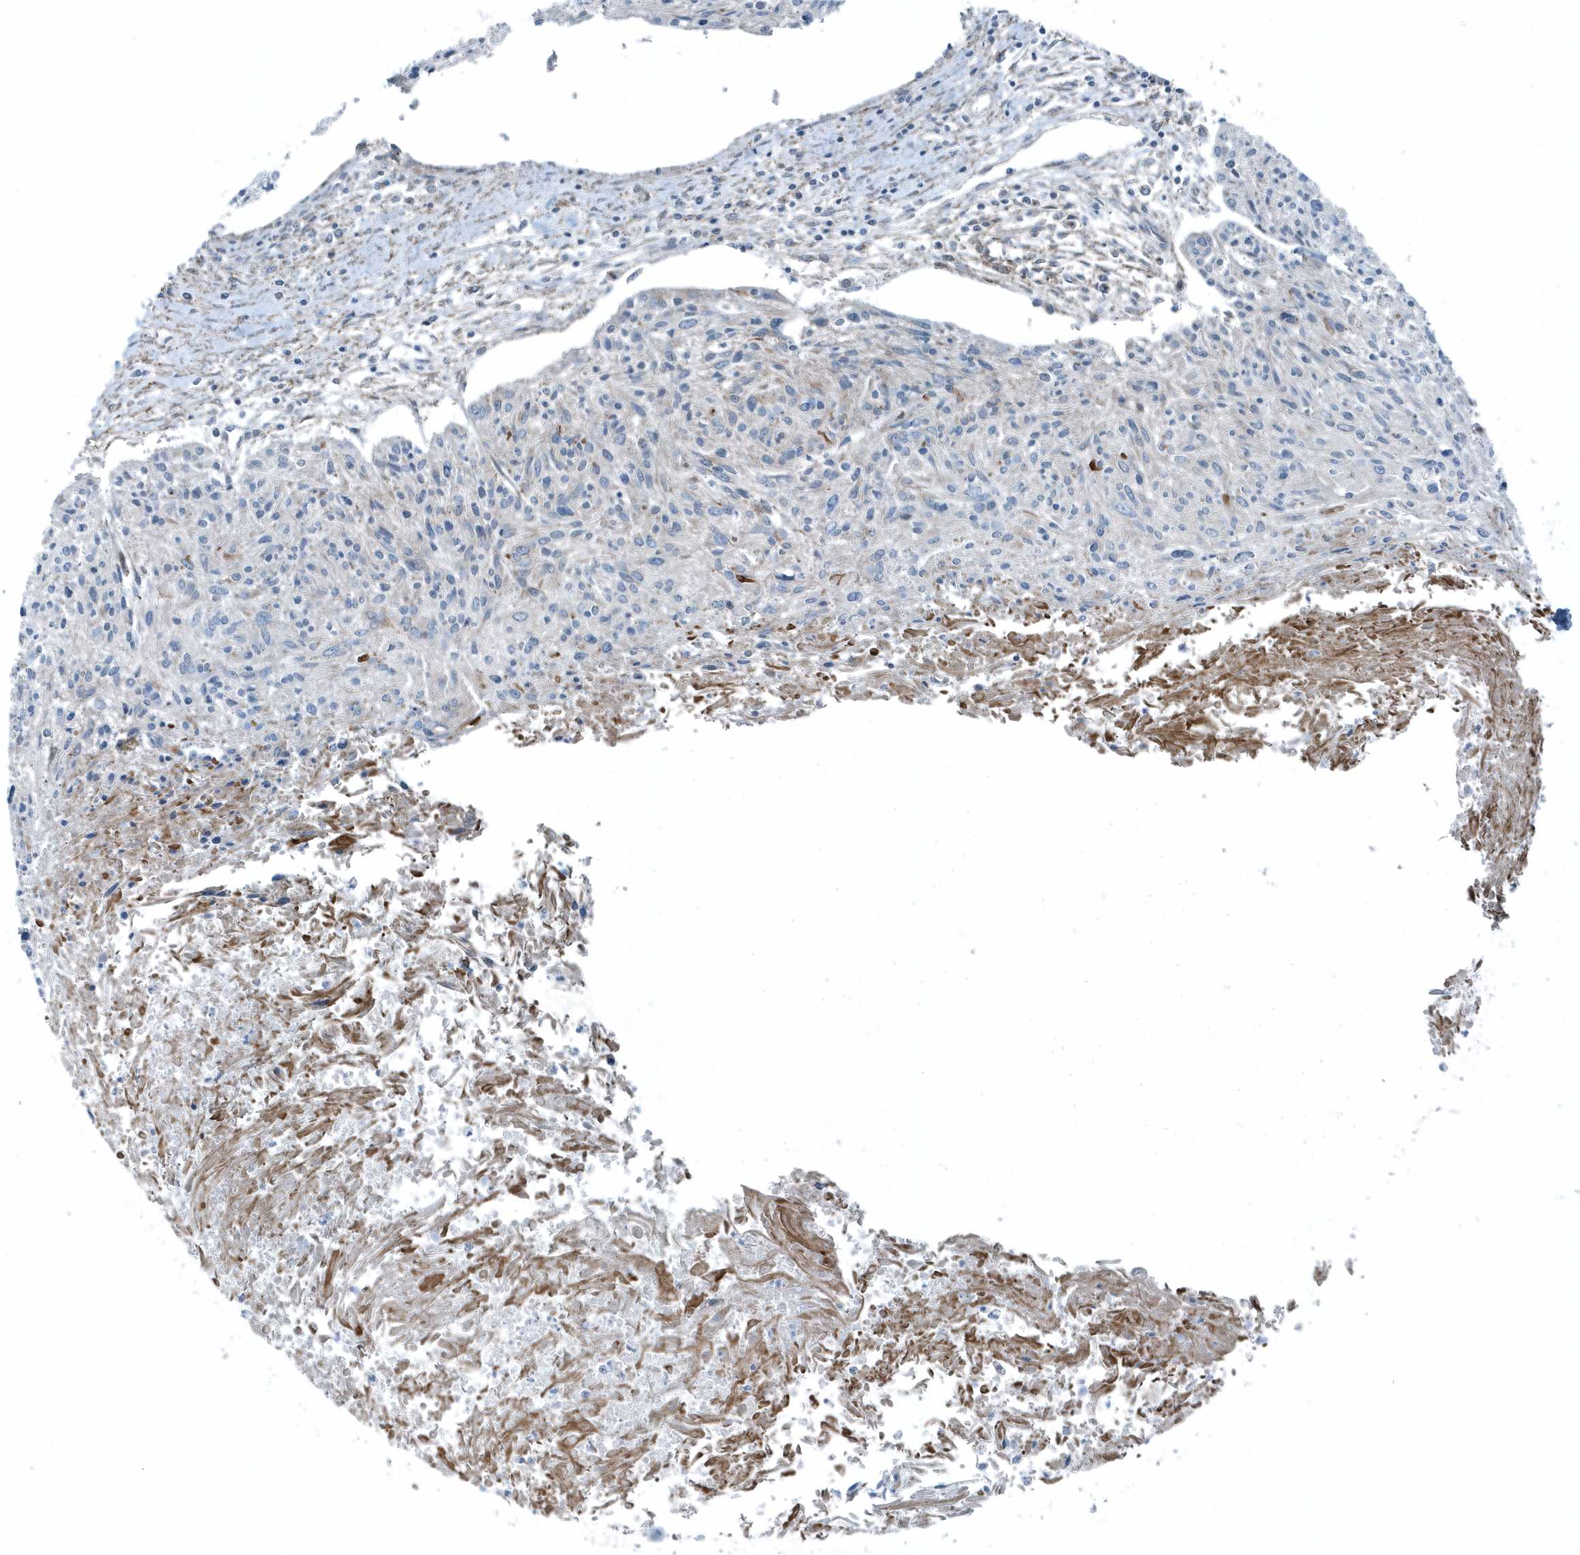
{"staining": {"intensity": "negative", "quantity": "none", "location": "none"}, "tissue": "cervical cancer", "cell_type": "Tumor cells", "image_type": "cancer", "snomed": [{"axis": "morphology", "description": "Squamous cell carcinoma, NOS"}, {"axis": "topography", "description": "Cervix"}], "caption": "A photomicrograph of cervical cancer stained for a protein reveals no brown staining in tumor cells.", "gene": "GCC2", "patient": {"sex": "female", "age": 51}}